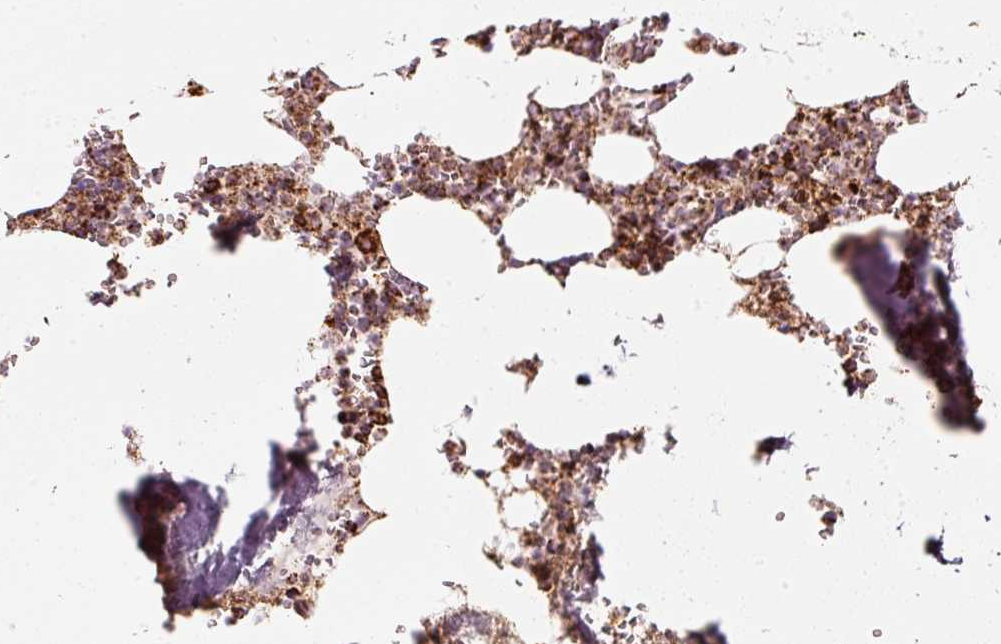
{"staining": {"intensity": "strong", "quantity": ">75%", "location": "cytoplasmic/membranous"}, "tissue": "bone marrow", "cell_type": "Hematopoietic cells", "image_type": "normal", "snomed": [{"axis": "morphology", "description": "Normal tissue, NOS"}, {"axis": "topography", "description": "Bone marrow"}], "caption": "Protein expression analysis of unremarkable human bone marrow reveals strong cytoplasmic/membranous positivity in approximately >75% of hematopoietic cells. Using DAB (brown) and hematoxylin (blue) stains, captured at high magnification using brightfield microscopy.", "gene": "MT", "patient": {"sex": "male", "age": 64}}